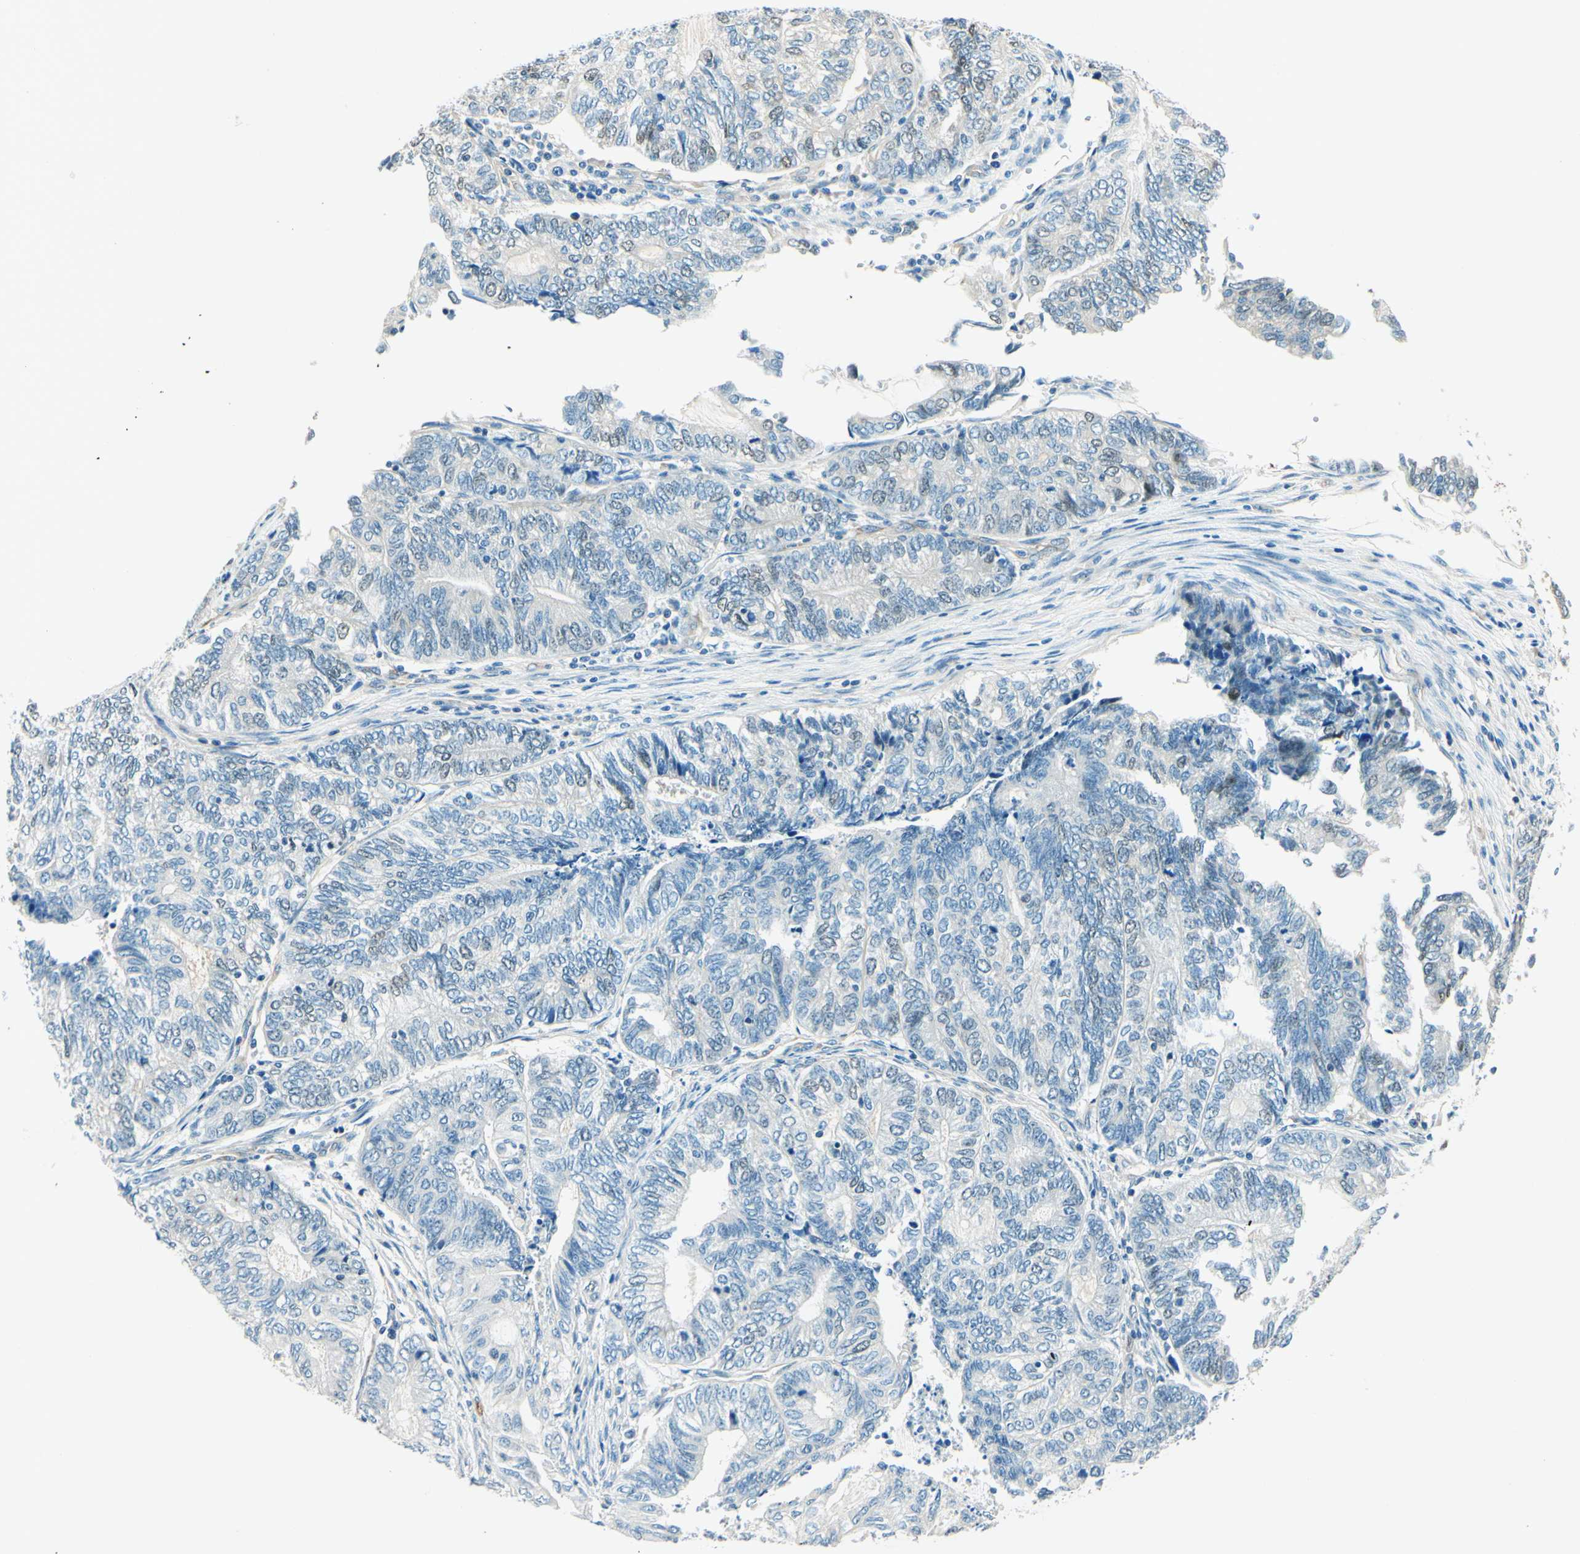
{"staining": {"intensity": "negative", "quantity": "none", "location": "none"}, "tissue": "endometrial cancer", "cell_type": "Tumor cells", "image_type": "cancer", "snomed": [{"axis": "morphology", "description": "Adenocarcinoma, NOS"}, {"axis": "topography", "description": "Uterus"}, {"axis": "topography", "description": "Endometrium"}], "caption": "Immunohistochemistry micrograph of neoplastic tissue: human endometrial cancer (adenocarcinoma) stained with DAB (3,3'-diaminobenzidine) reveals no significant protein positivity in tumor cells.", "gene": "TAOK2", "patient": {"sex": "female", "age": 70}}